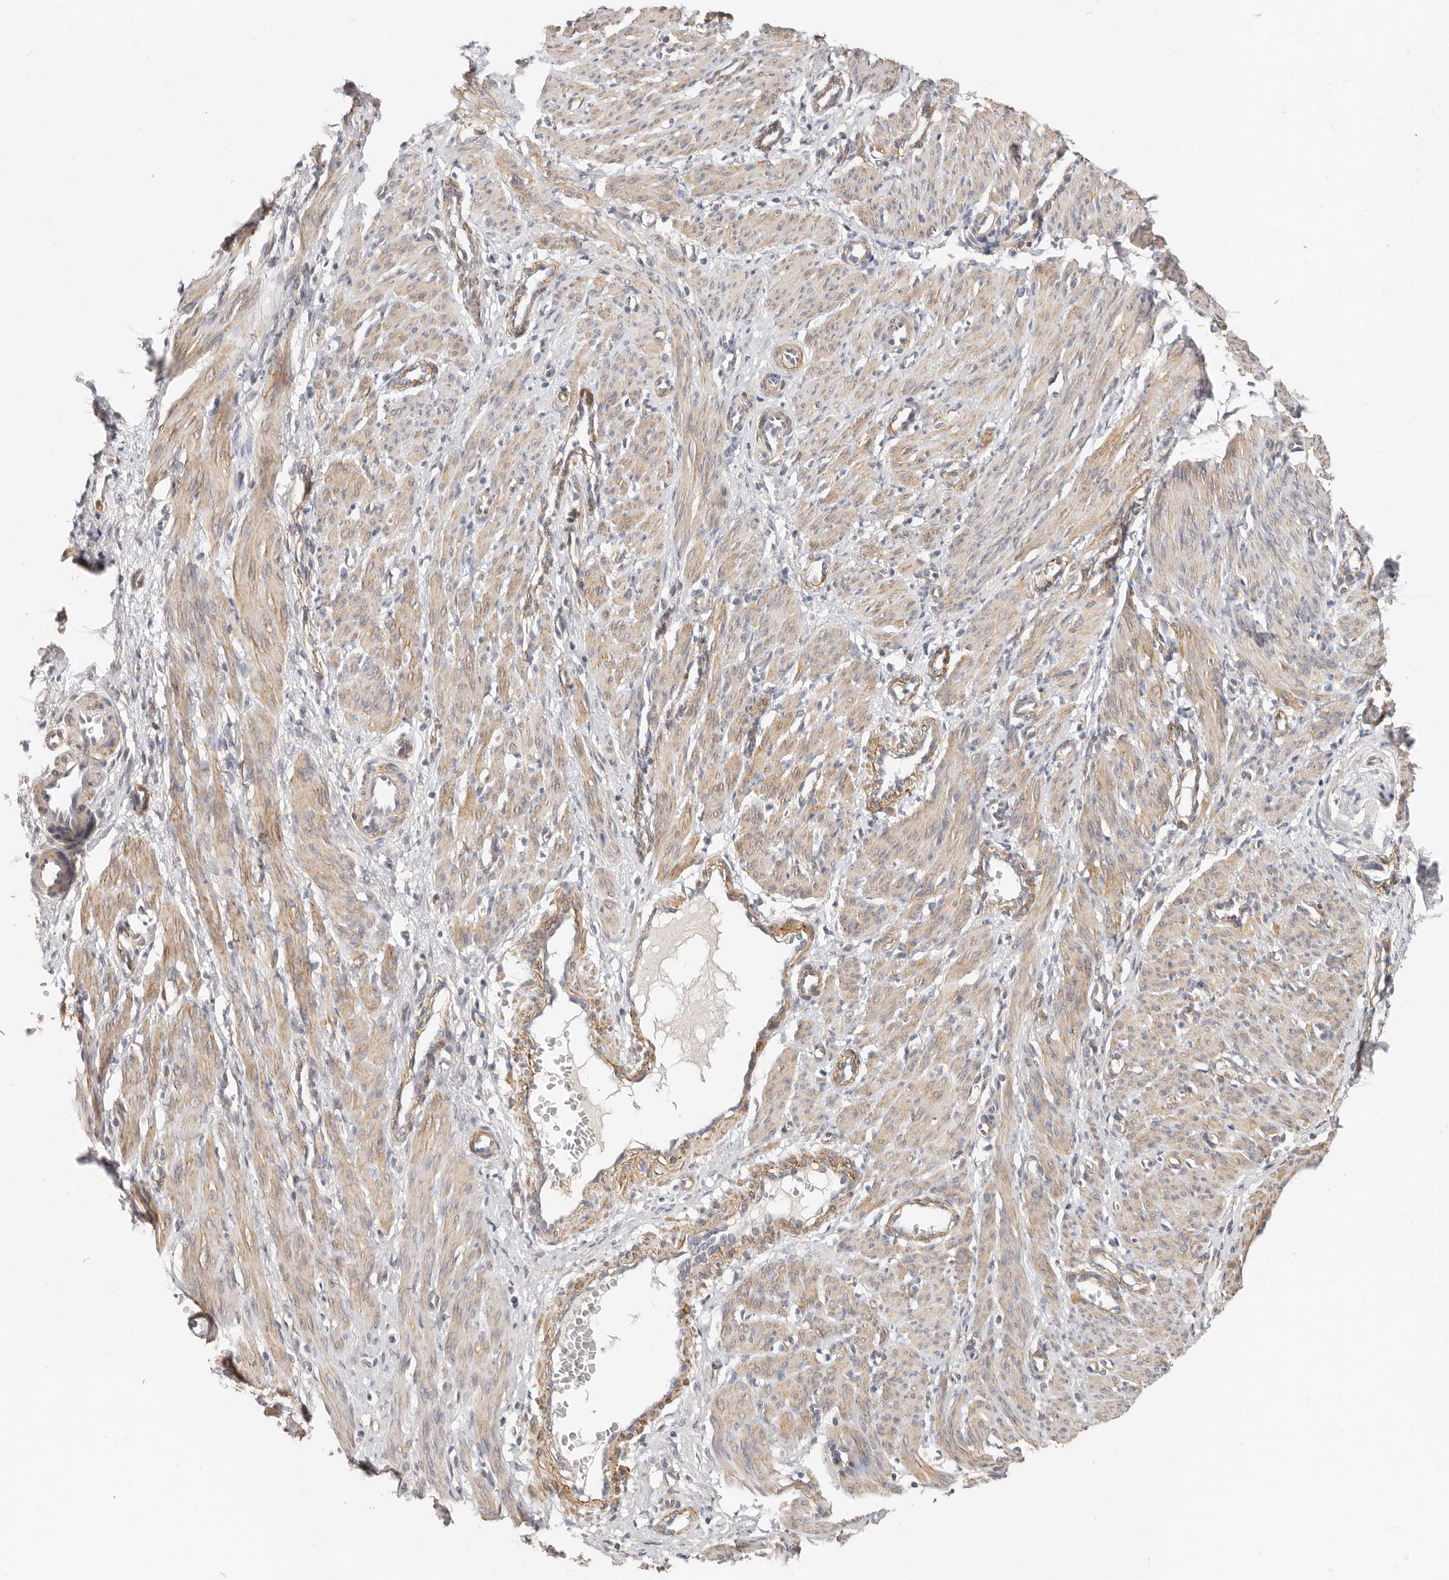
{"staining": {"intensity": "moderate", "quantity": ">75%", "location": "cytoplasmic/membranous"}, "tissue": "smooth muscle", "cell_type": "Smooth muscle cells", "image_type": "normal", "snomed": [{"axis": "morphology", "description": "Normal tissue, NOS"}, {"axis": "topography", "description": "Endometrium"}], "caption": "Smooth muscle cells reveal moderate cytoplasmic/membranous expression in about >75% of cells in benign smooth muscle. (DAB (3,3'-diaminobenzidine) IHC with brightfield microscopy, high magnification).", "gene": "RABAC1", "patient": {"sex": "female", "age": 33}}